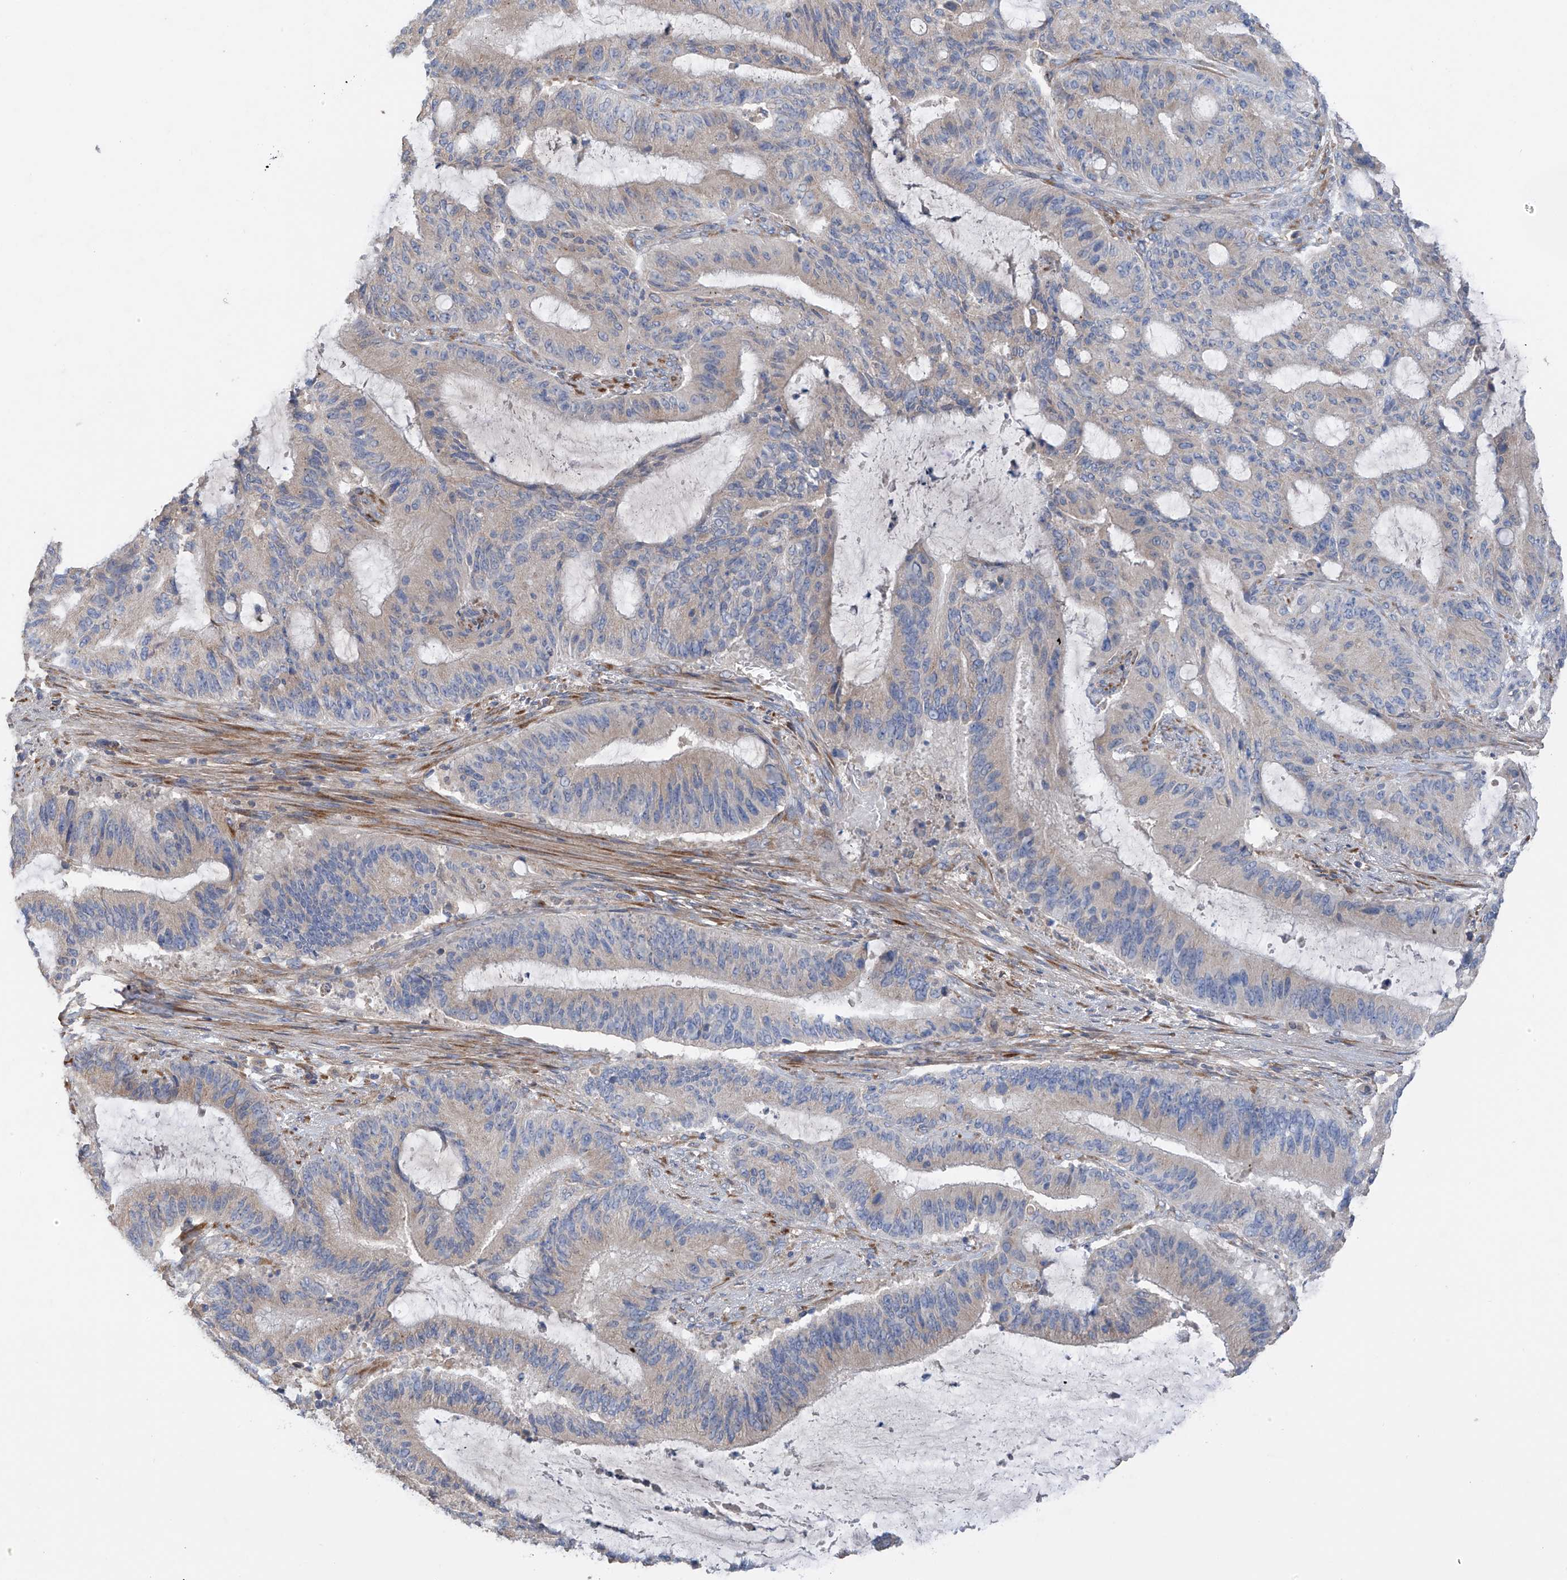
{"staining": {"intensity": "weak", "quantity": "<25%", "location": "cytoplasmic/membranous"}, "tissue": "liver cancer", "cell_type": "Tumor cells", "image_type": "cancer", "snomed": [{"axis": "morphology", "description": "Normal tissue, NOS"}, {"axis": "morphology", "description": "Cholangiocarcinoma"}, {"axis": "topography", "description": "Liver"}, {"axis": "topography", "description": "Peripheral nerve tissue"}], "caption": "Protein analysis of cholangiocarcinoma (liver) demonstrates no significant positivity in tumor cells. (Brightfield microscopy of DAB immunohistochemistry (IHC) at high magnification).", "gene": "GALNTL6", "patient": {"sex": "female", "age": 73}}